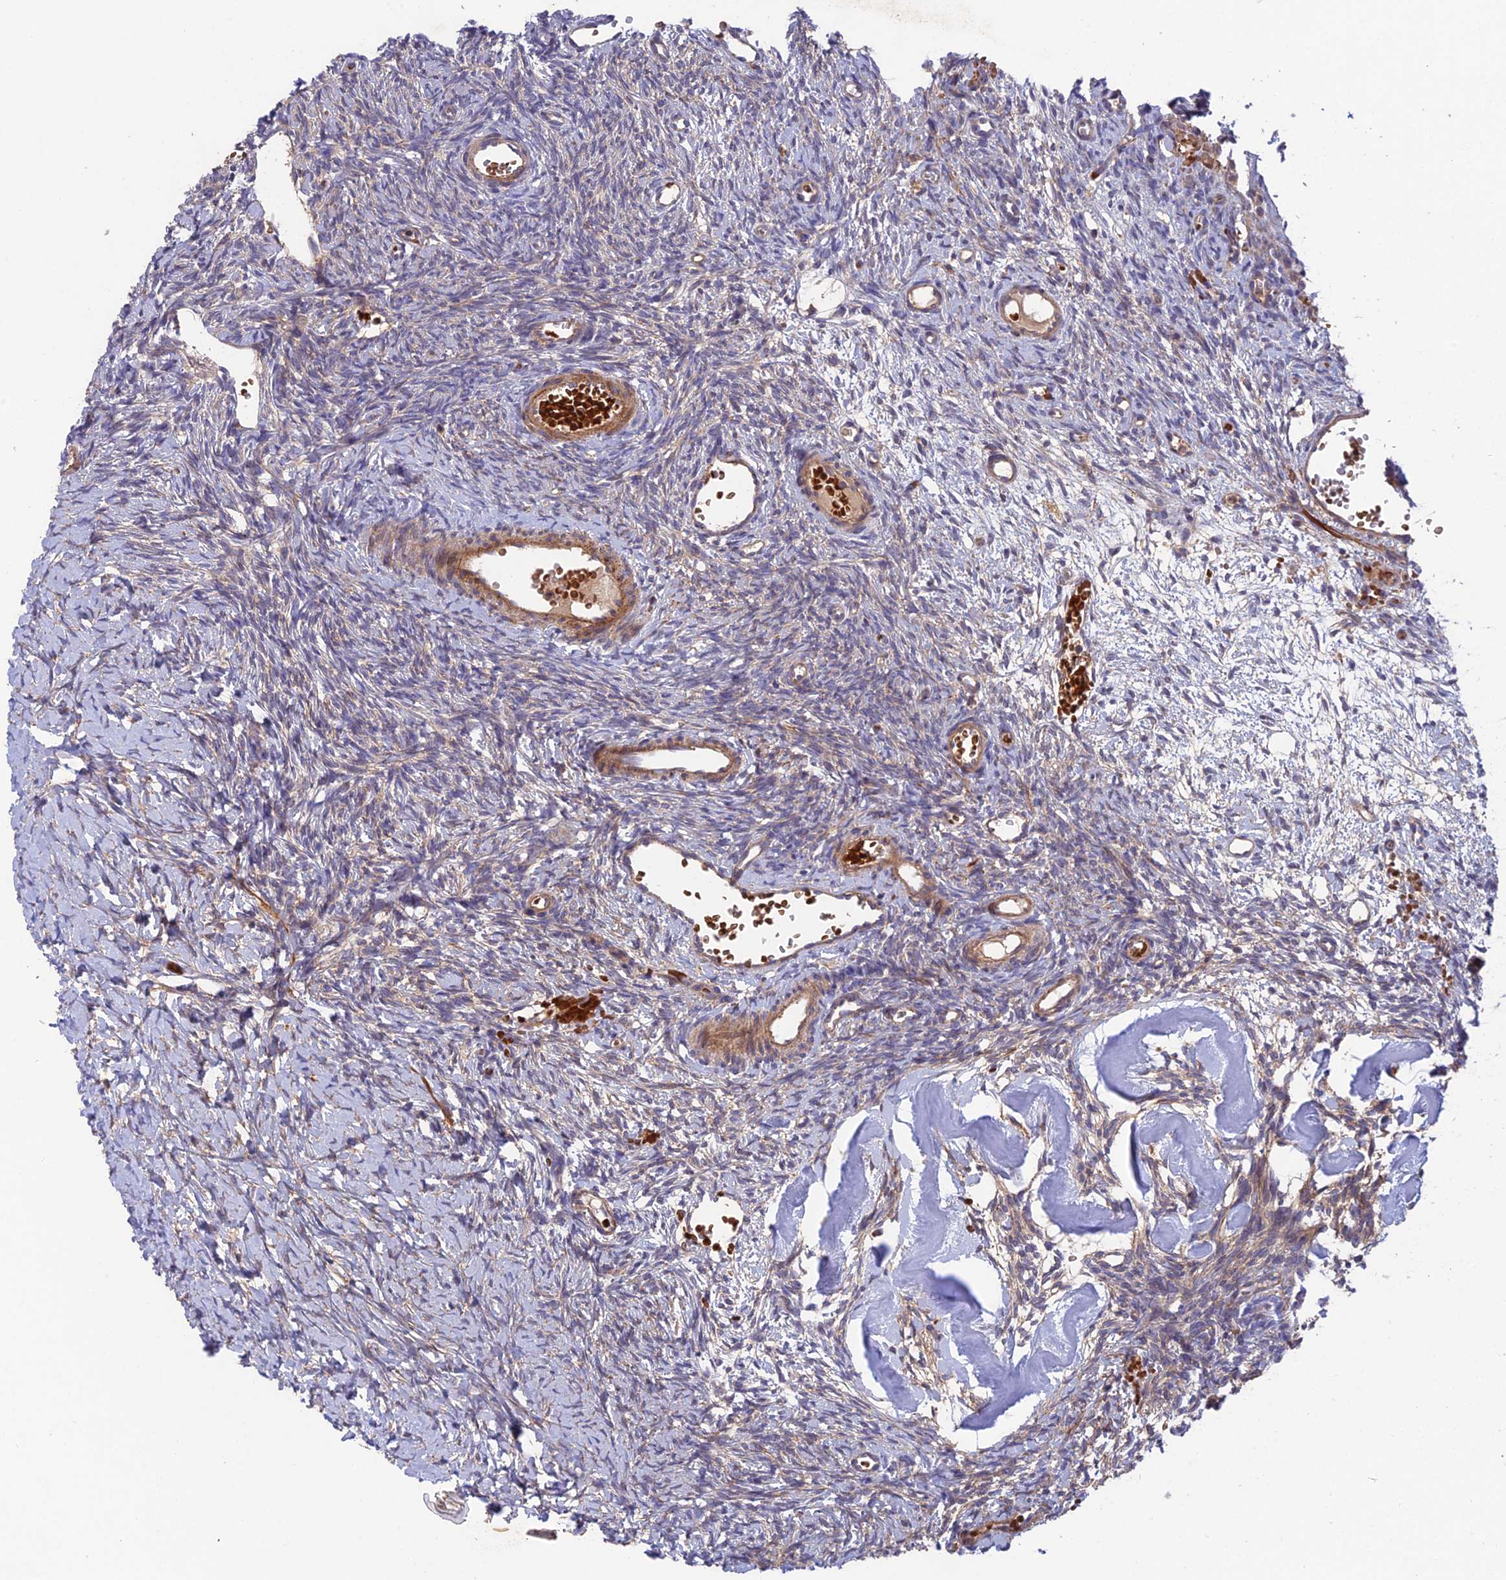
{"staining": {"intensity": "negative", "quantity": "none", "location": "none"}, "tissue": "ovary", "cell_type": "Follicle cells", "image_type": "normal", "snomed": [{"axis": "morphology", "description": "Normal tissue, NOS"}, {"axis": "topography", "description": "Ovary"}], "caption": "This is a image of IHC staining of benign ovary, which shows no staining in follicle cells.", "gene": "CPNE7", "patient": {"sex": "female", "age": 39}}